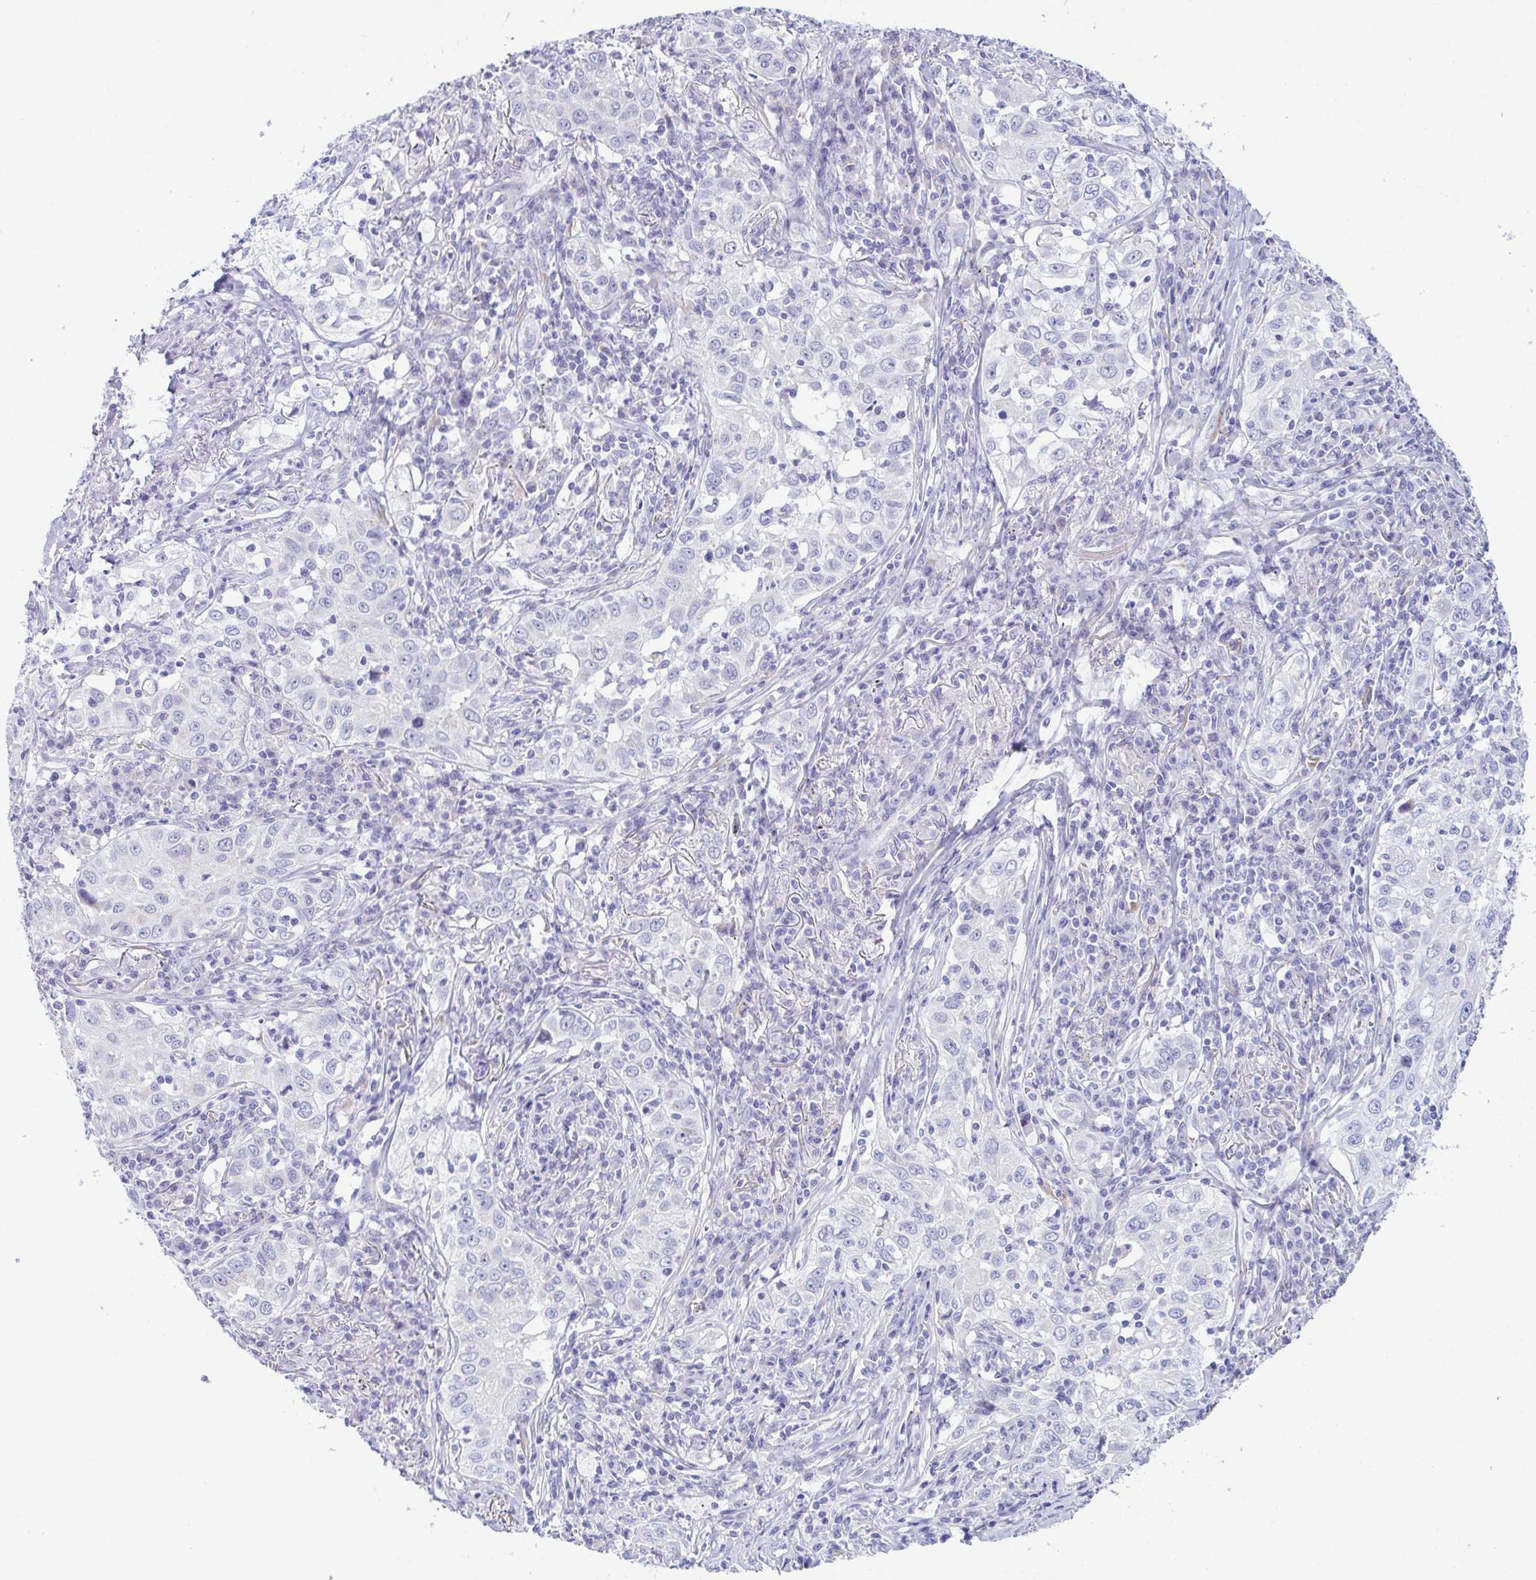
{"staining": {"intensity": "negative", "quantity": "none", "location": "none"}, "tissue": "lung cancer", "cell_type": "Tumor cells", "image_type": "cancer", "snomed": [{"axis": "morphology", "description": "Squamous cell carcinoma, NOS"}, {"axis": "topography", "description": "Lung"}], "caption": "Tumor cells show no significant protein expression in lung cancer.", "gene": "BBS1", "patient": {"sex": "male", "age": 71}}